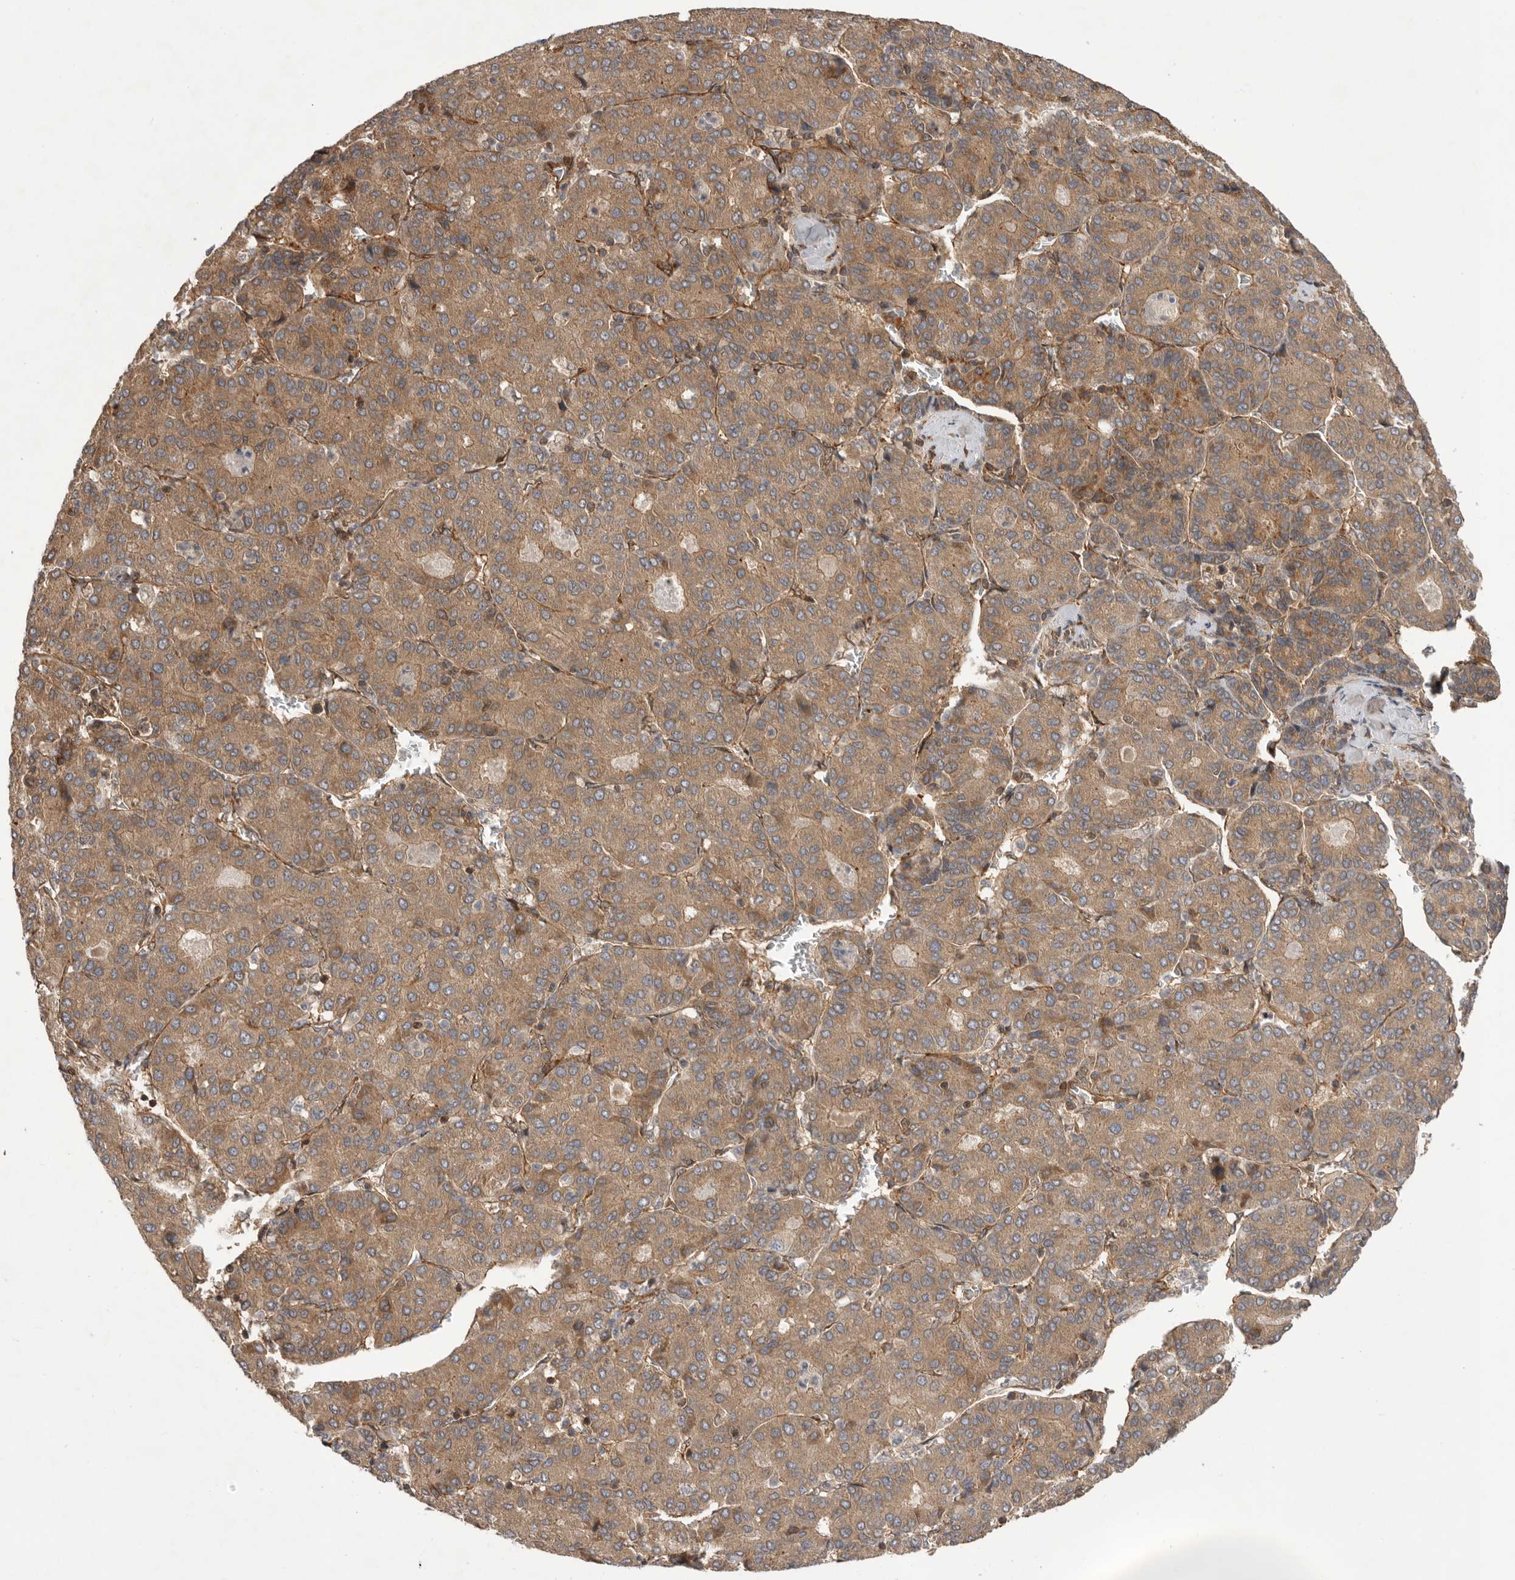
{"staining": {"intensity": "moderate", "quantity": ">75%", "location": "cytoplasmic/membranous"}, "tissue": "liver cancer", "cell_type": "Tumor cells", "image_type": "cancer", "snomed": [{"axis": "morphology", "description": "Carcinoma, Hepatocellular, NOS"}, {"axis": "topography", "description": "Liver"}], "caption": "High-power microscopy captured an immunohistochemistry (IHC) photomicrograph of liver cancer, revealing moderate cytoplasmic/membranous positivity in about >75% of tumor cells. (DAB (3,3'-diaminobenzidine) IHC, brown staining for protein, blue staining for nuclei).", "gene": "DHDDS", "patient": {"sex": "male", "age": 65}}